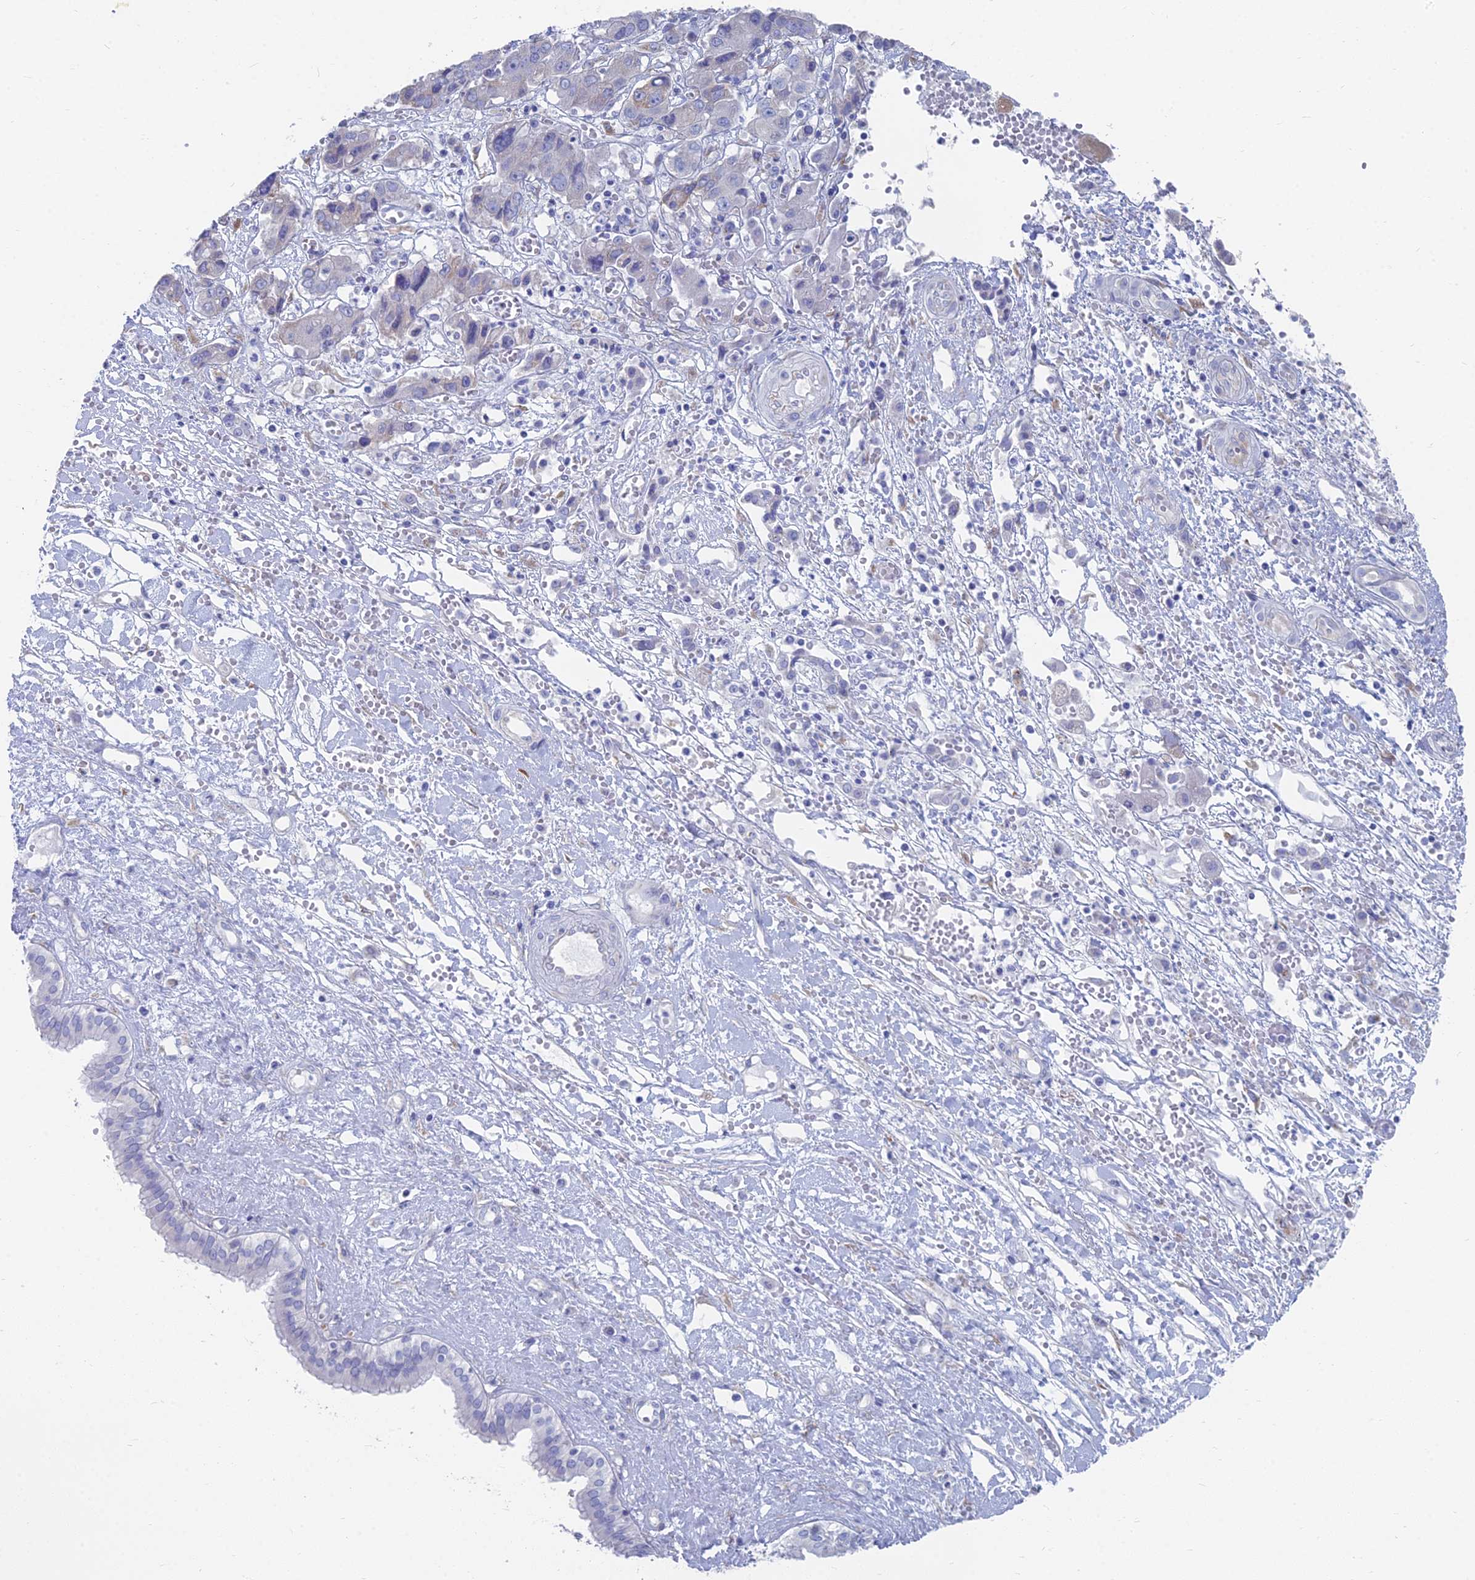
{"staining": {"intensity": "negative", "quantity": "none", "location": "none"}, "tissue": "liver cancer", "cell_type": "Tumor cells", "image_type": "cancer", "snomed": [{"axis": "morphology", "description": "Cholangiocarcinoma"}, {"axis": "topography", "description": "Liver"}], "caption": "Immunohistochemistry image of human liver cancer stained for a protein (brown), which displays no staining in tumor cells.", "gene": "TNNT3", "patient": {"sex": "male", "age": 67}}